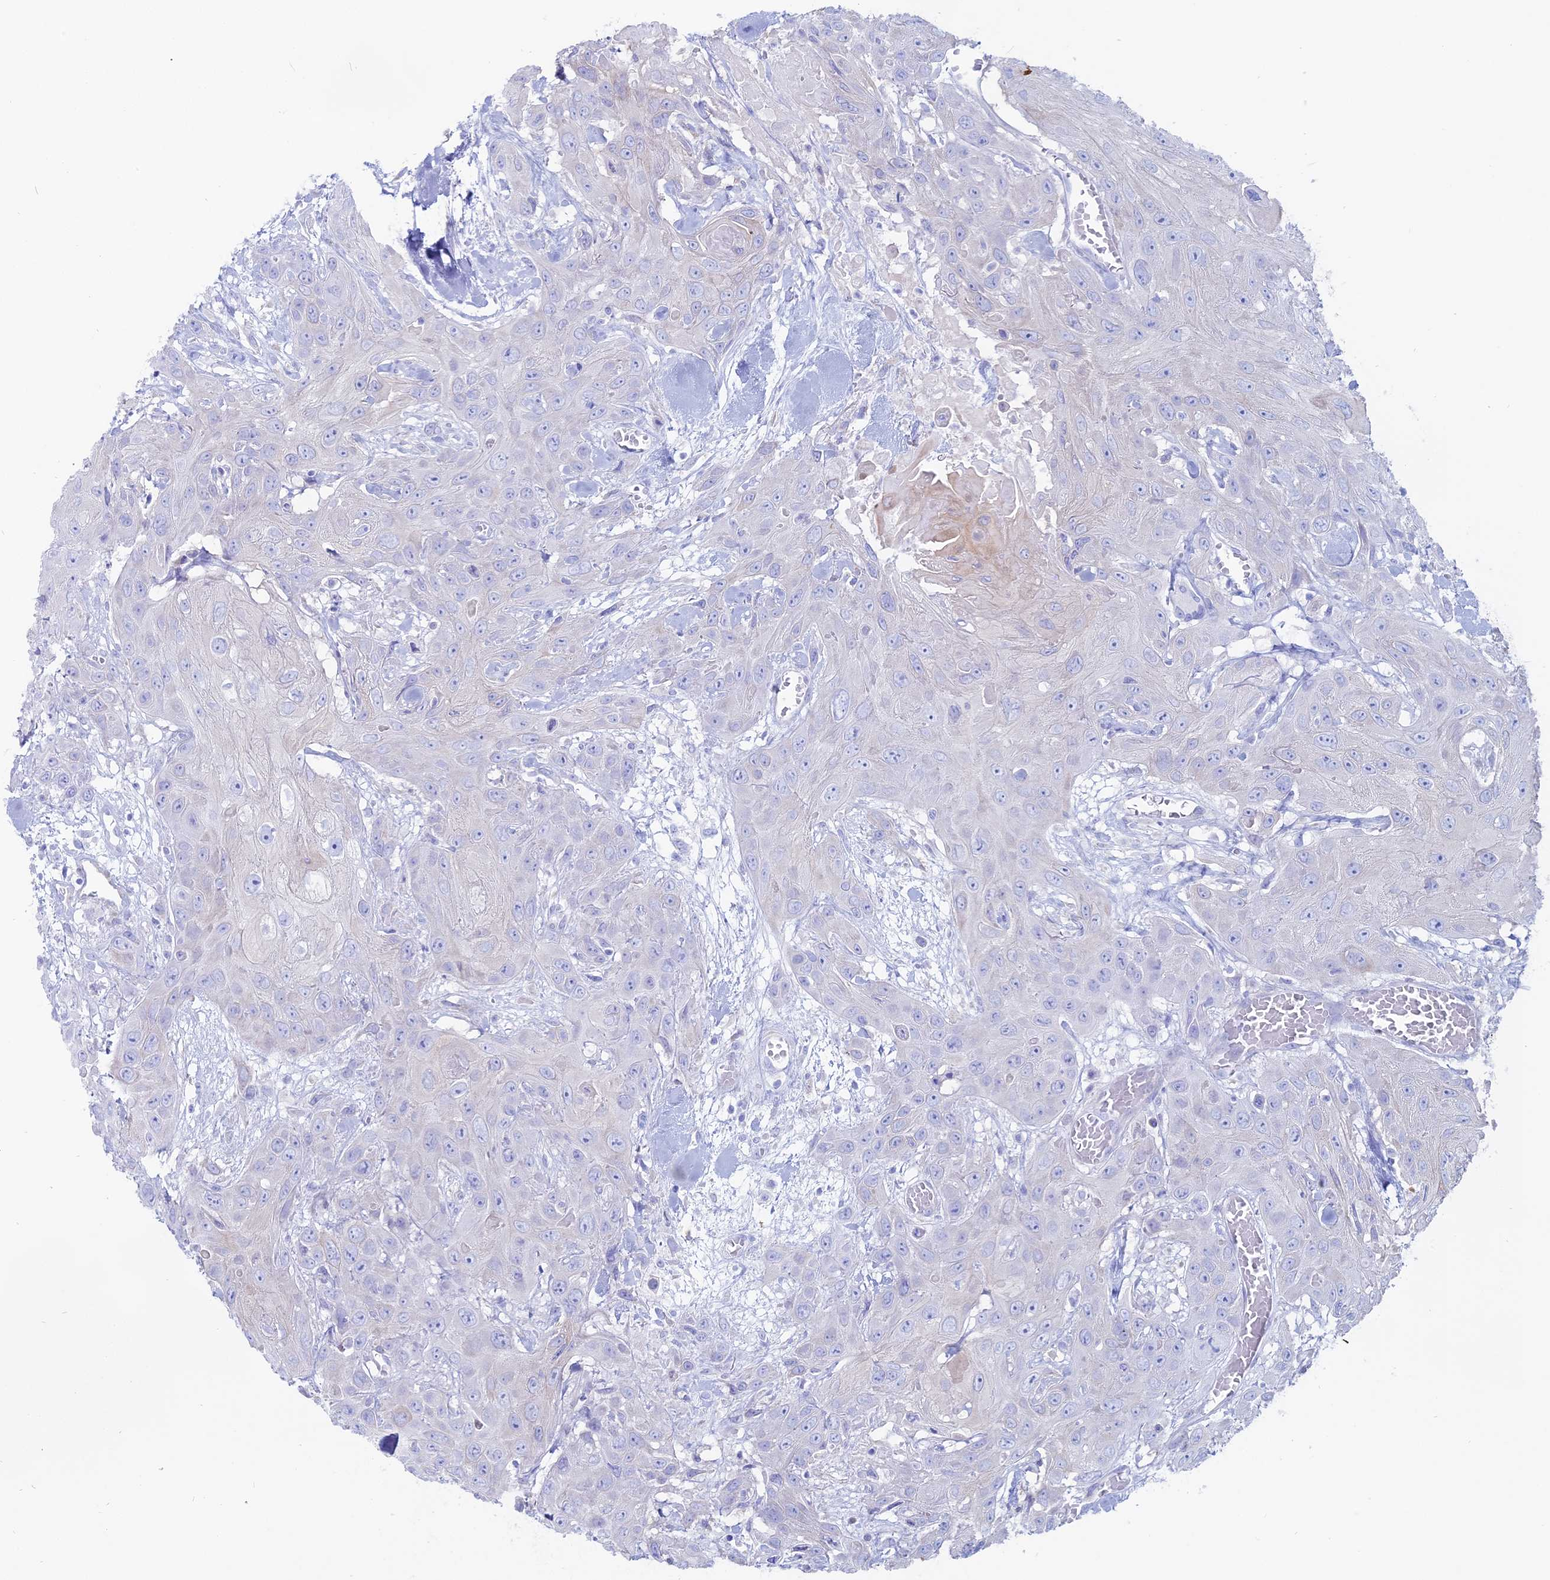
{"staining": {"intensity": "negative", "quantity": "none", "location": "none"}, "tissue": "head and neck cancer", "cell_type": "Tumor cells", "image_type": "cancer", "snomed": [{"axis": "morphology", "description": "Squamous cell carcinoma, NOS"}, {"axis": "topography", "description": "Head-Neck"}], "caption": "A photomicrograph of head and neck squamous cell carcinoma stained for a protein displays no brown staining in tumor cells.", "gene": "OR2AE1", "patient": {"sex": "male", "age": 81}}